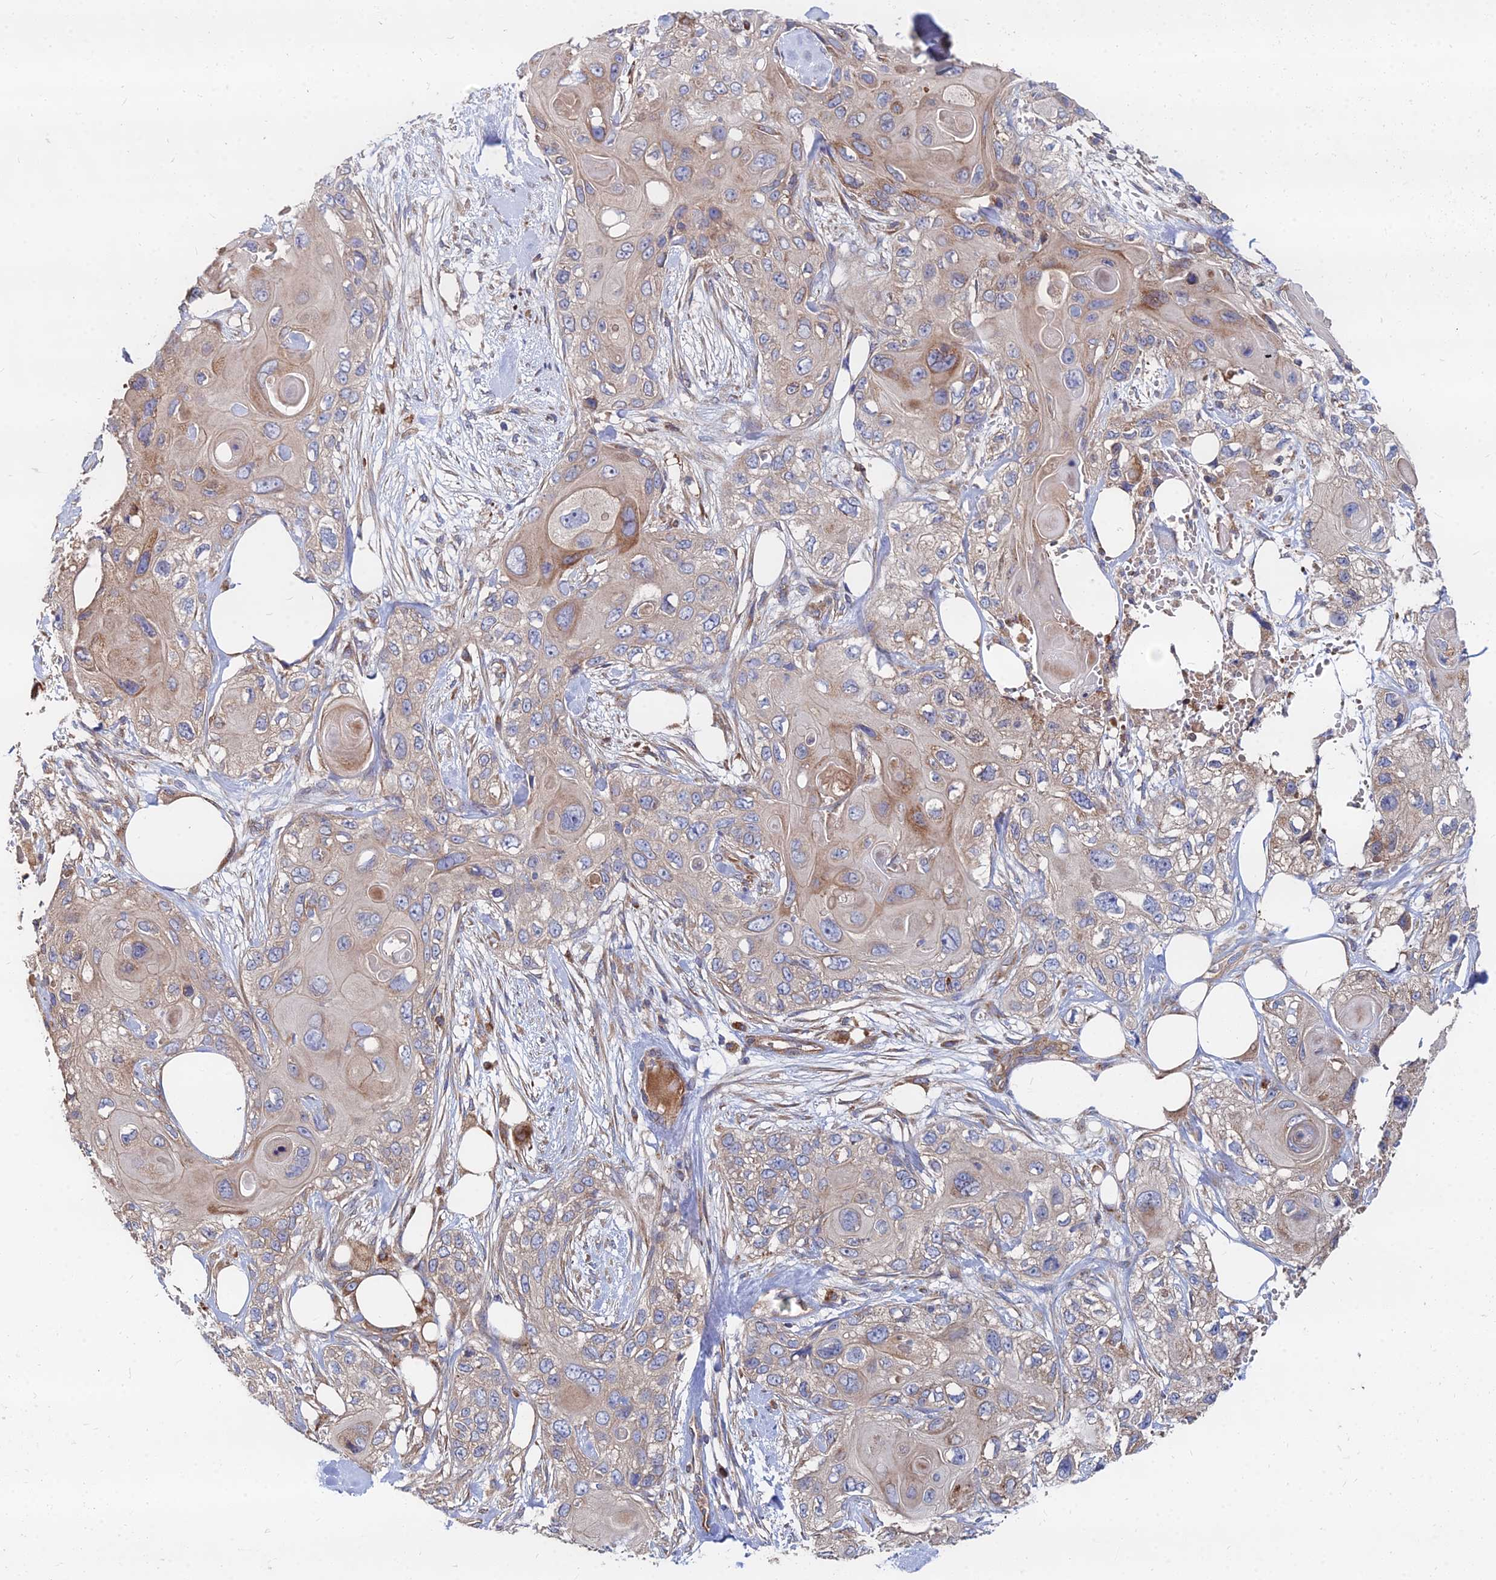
{"staining": {"intensity": "weak", "quantity": "25%-75%", "location": "cytoplasmic/membranous"}, "tissue": "skin cancer", "cell_type": "Tumor cells", "image_type": "cancer", "snomed": [{"axis": "morphology", "description": "Normal tissue, NOS"}, {"axis": "morphology", "description": "Squamous cell carcinoma, NOS"}, {"axis": "topography", "description": "Skin"}], "caption": "IHC histopathology image of skin cancer (squamous cell carcinoma) stained for a protein (brown), which demonstrates low levels of weak cytoplasmic/membranous staining in approximately 25%-75% of tumor cells.", "gene": "CCZ1", "patient": {"sex": "male", "age": 72}}